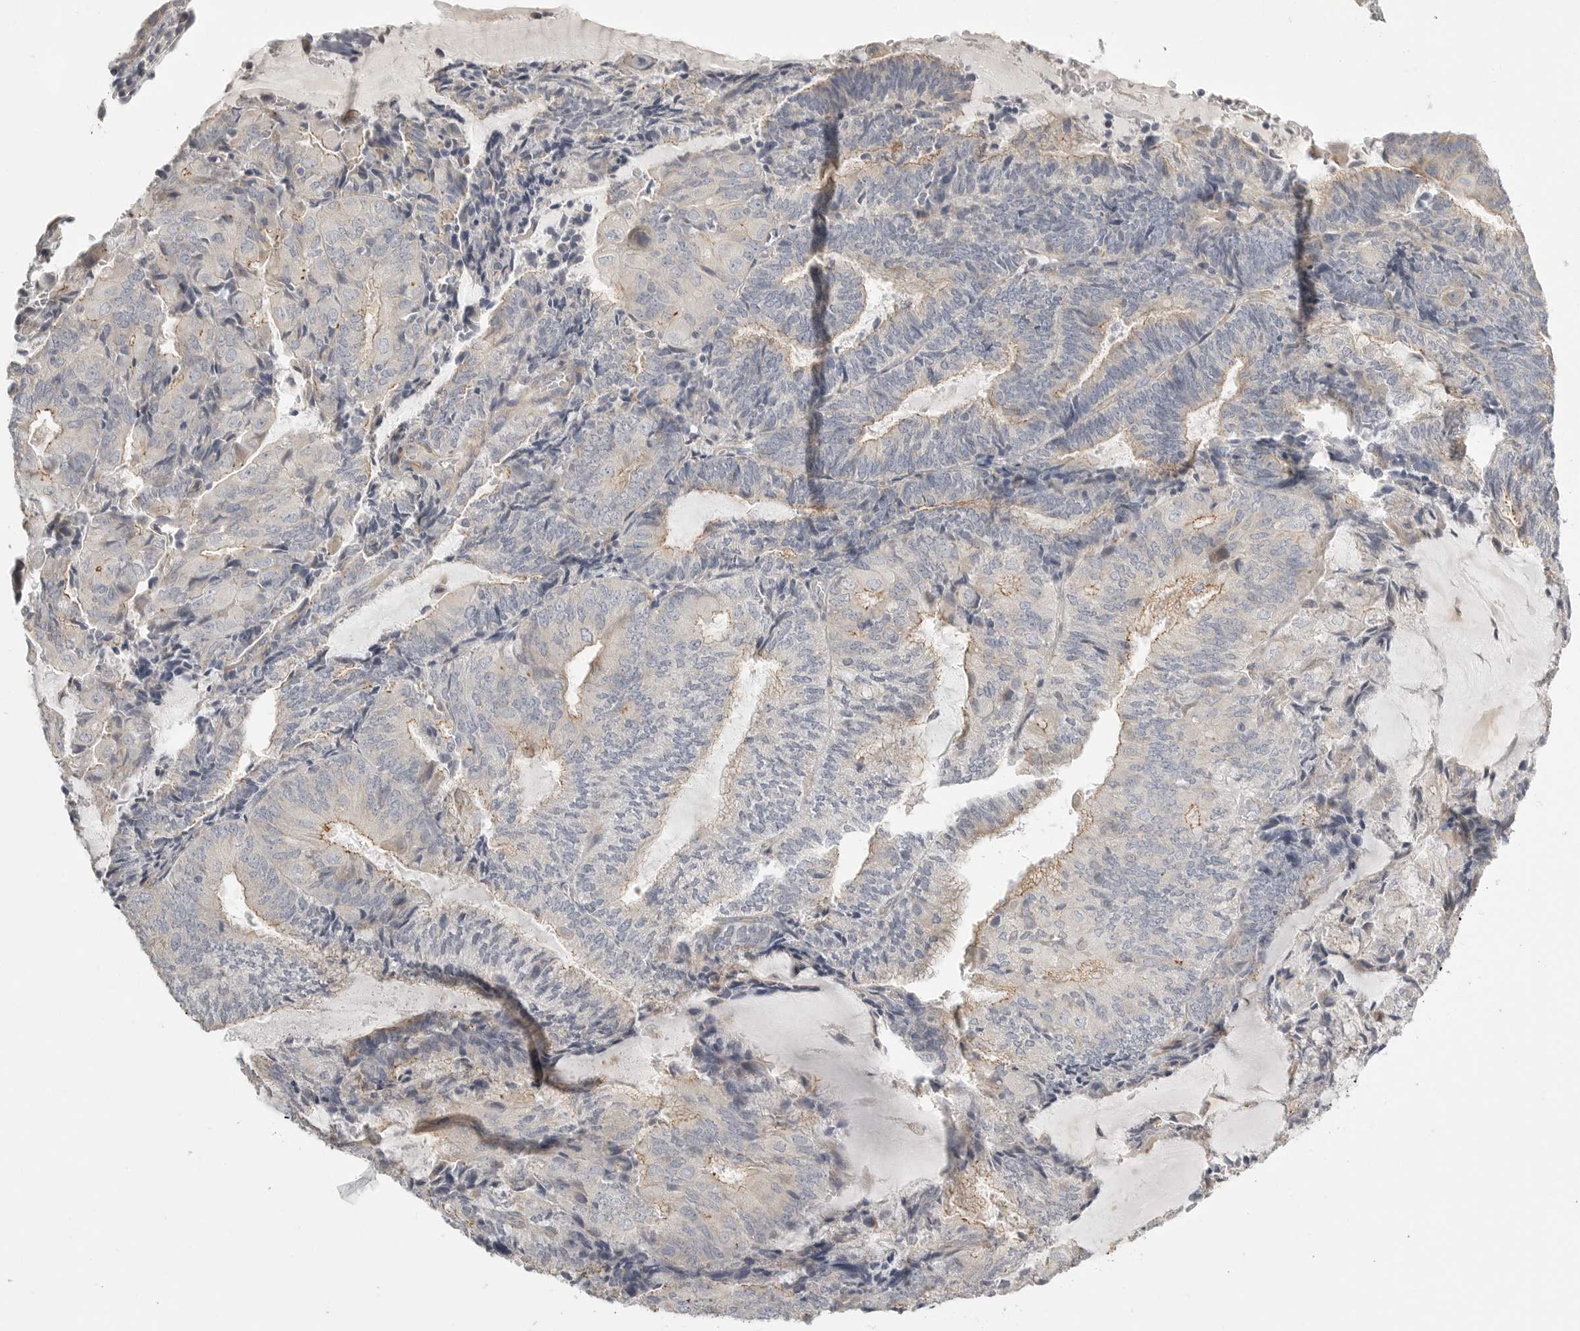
{"staining": {"intensity": "weak", "quantity": "<25%", "location": "cytoplasmic/membranous"}, "tissue": "endometrial cancer", "cell_type": "Tumor cells", "image_type": "cancer", "snomed": [{"axis": "morphology", "description": "Adenocarcinoma, NOS"}, {"axis": "topography", "description": "Endometrium"}], "caption": "A photomicrograph of human adenocarcinoma (endometrial) is negative for staining in tumor cells.", "gene": "STAB2", "patient": {"sex": "female", "age": 81}}